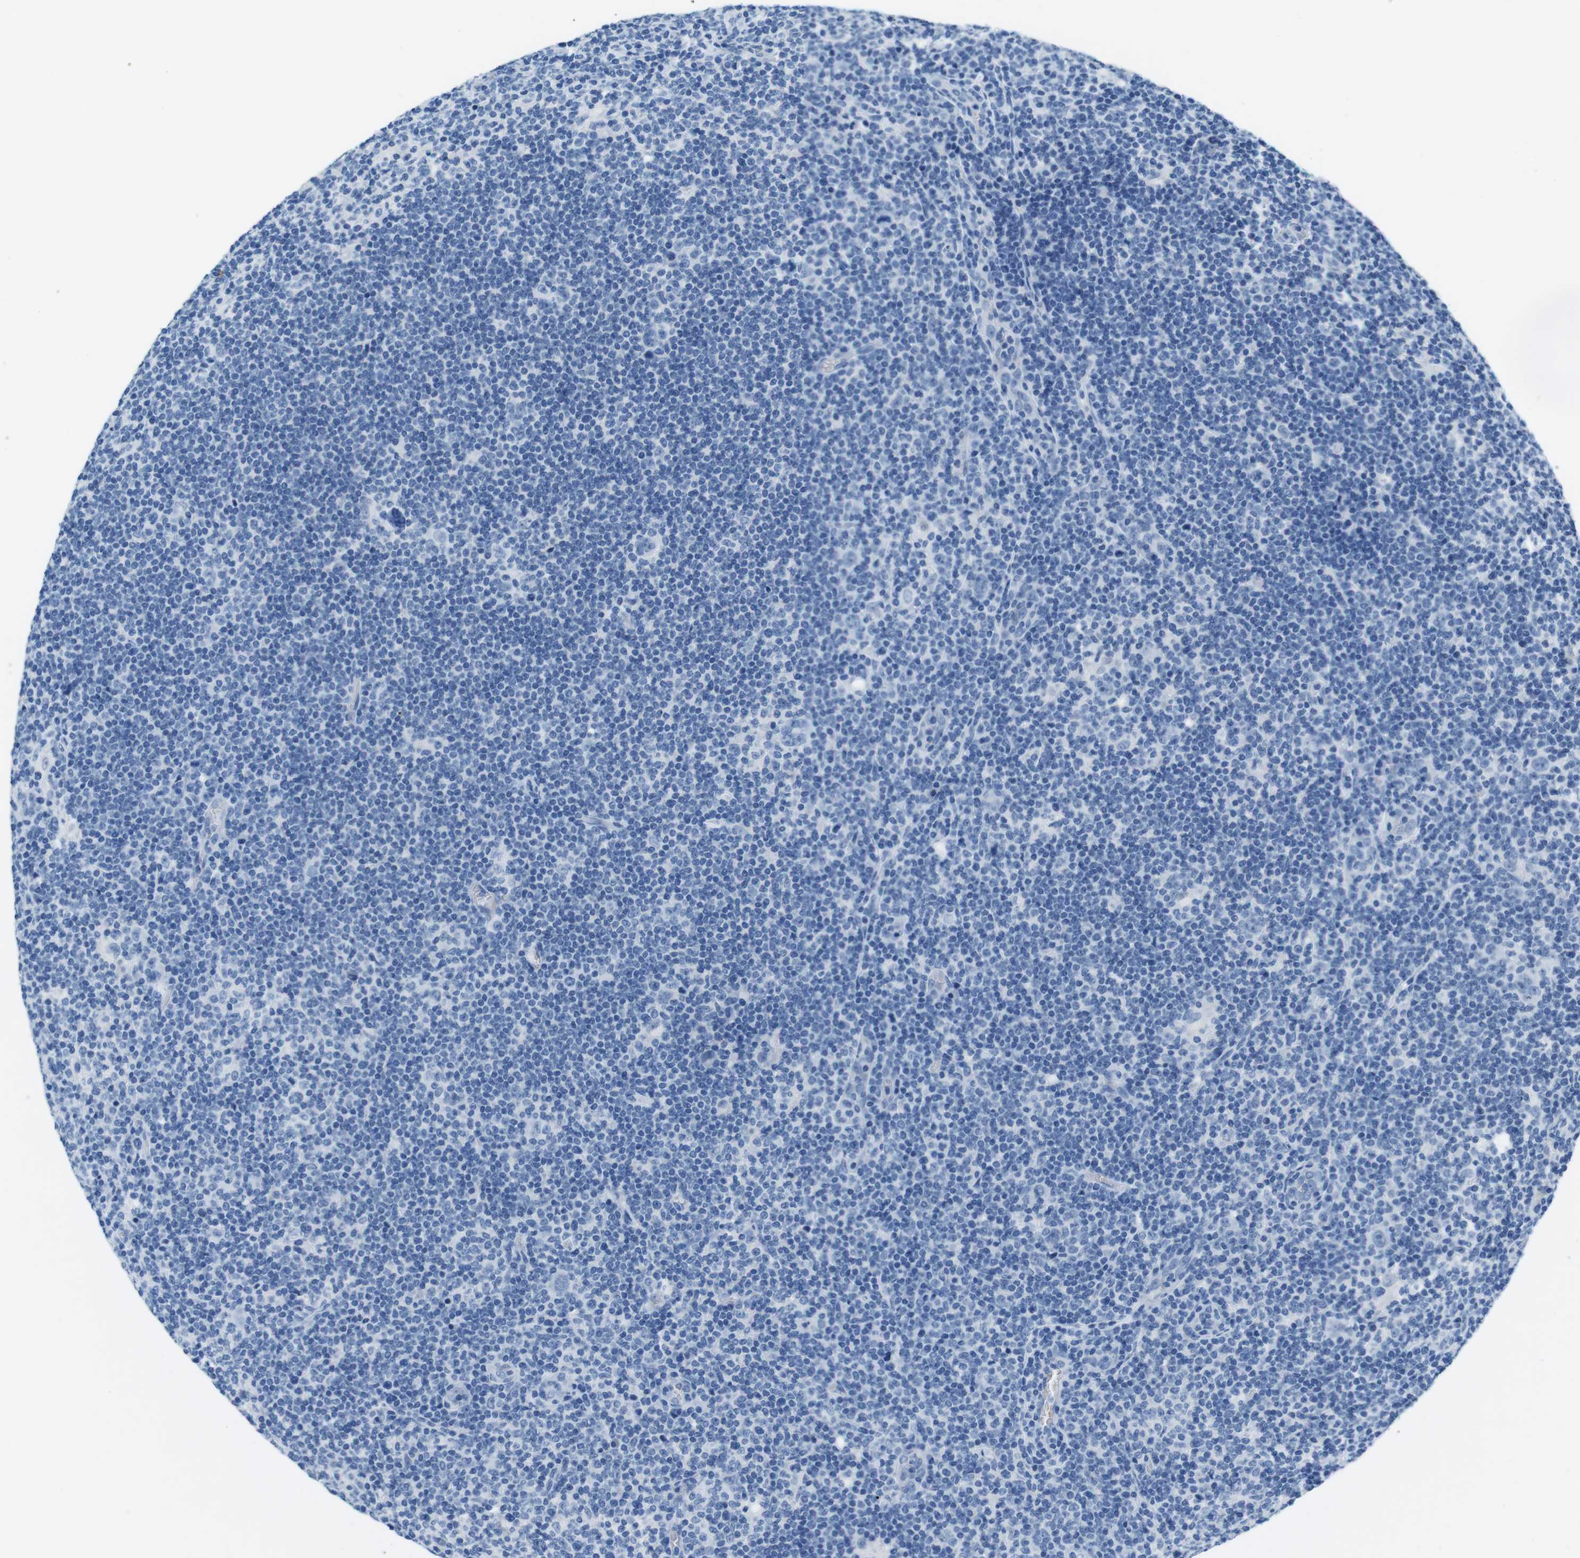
{"staining": {"intensity": "negative", "quantity": "none", "location": "none"}, "tissue": "lymphoma", "cell_type": "Tumor cells", "image_type": "cancer", "snomed": [{"axis": "morphology", "description": "Hodgkin's disease, NOS"}, {"axis": "topography", "description": "Lymph node"}], "caption": "The image exhibits no significant expression in tumor cells of Hodgkin's disease. (DAB (3,3'-diaminobenzidine) immunohistochemistry (IHC), high magnification).", "gene": "TFAP2C", "patient": {"sex": "female", "age": 57}}